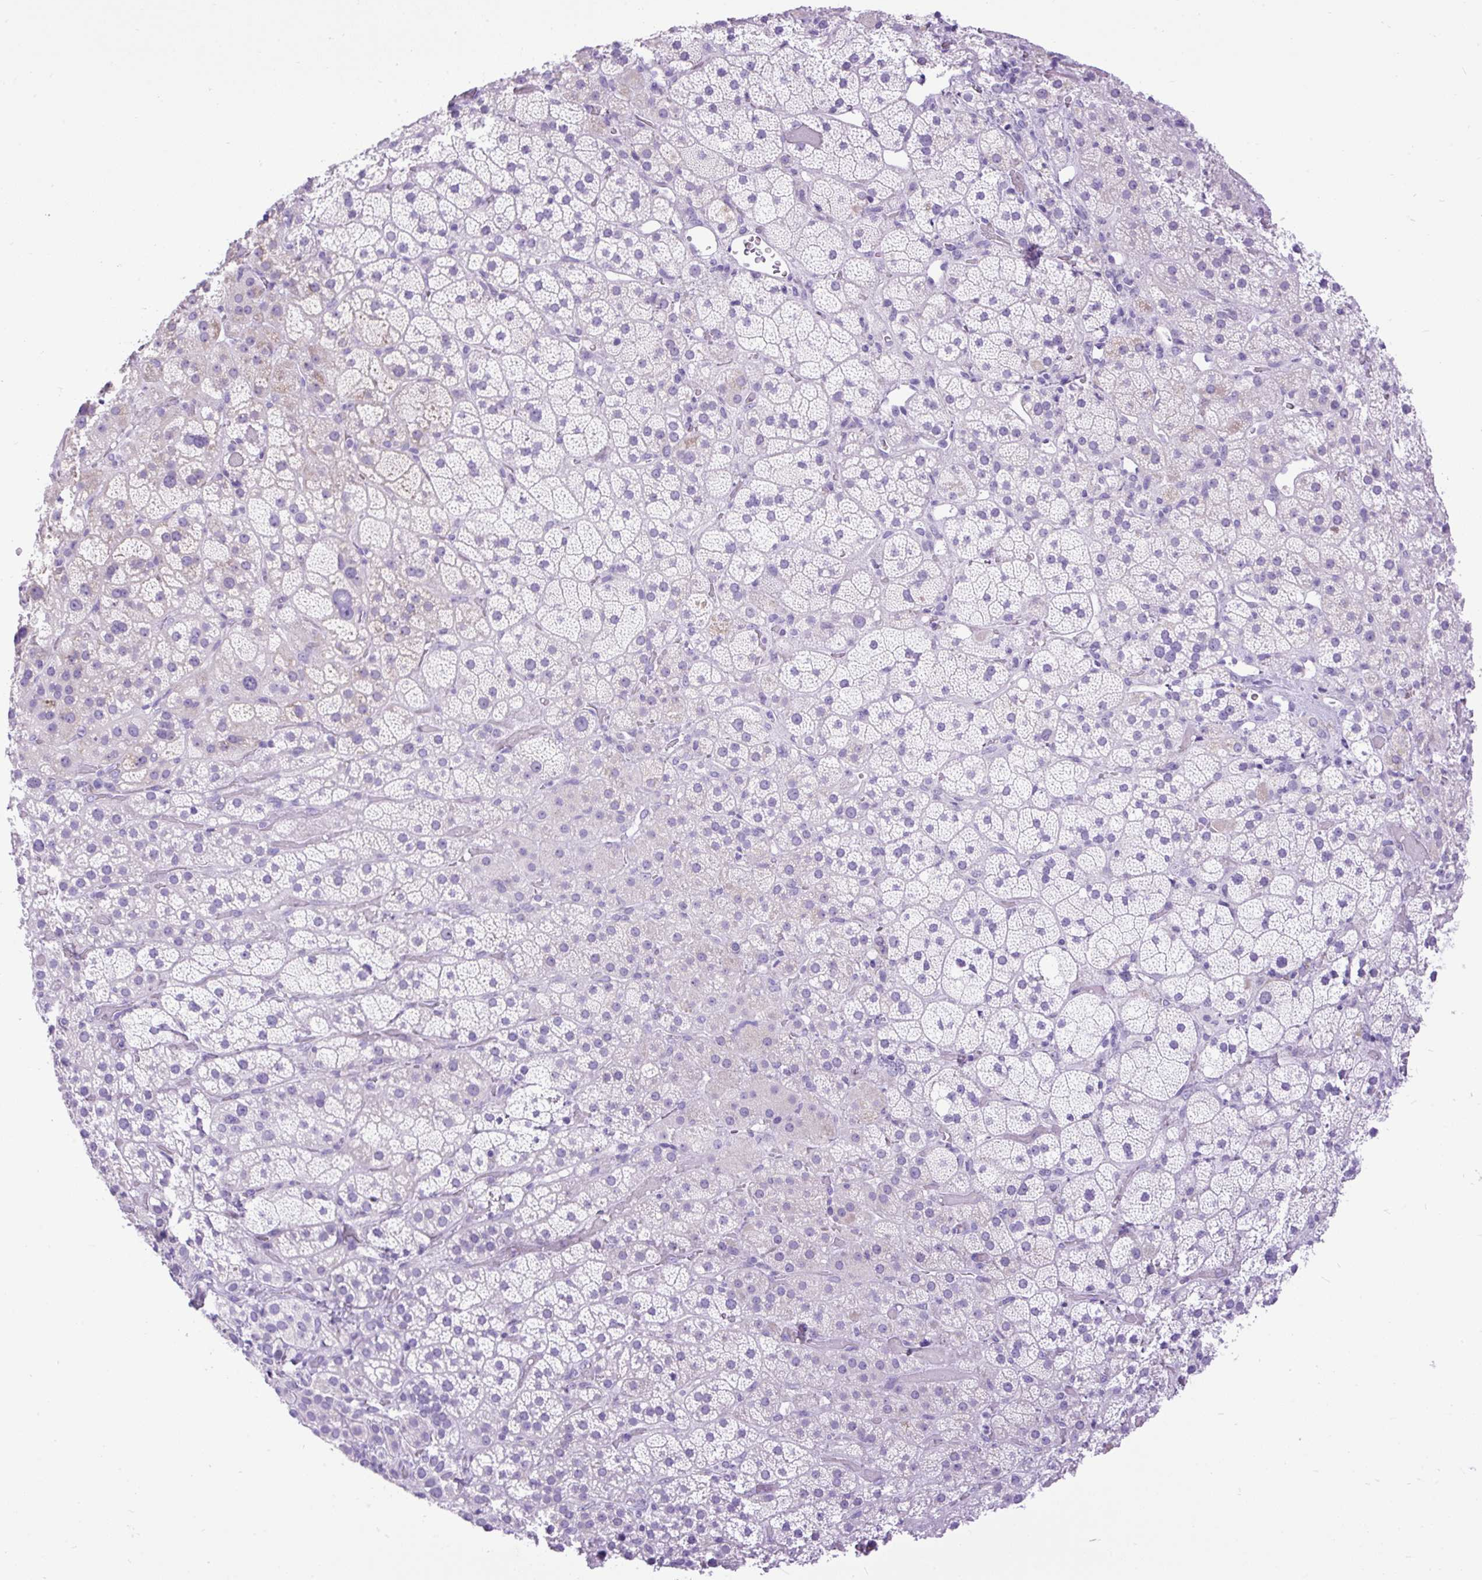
{"staining": {"intensity": "negative", "quantity": "none", "location": "none"}, "tissue": "adrenal gland", "cell_type": "Glandular cells", "image_type": "normal", "snomed": [{"axis": "morphology", "description": "Normal tissue, NOS"}, {"axis": "topography", "description": "Adrenal gland"}], "caption": "Immunohistochemical staining of unremarkable human adrenal gland exhibits no significant staining in glandular cells. (Stains: DAB immunohistochemistry with hematoxylin counter stain, Microscopy: brightfield microscopy at high magnification).", "gene": "ZNF256", "patient": {"sex": "male", "age": 57}}